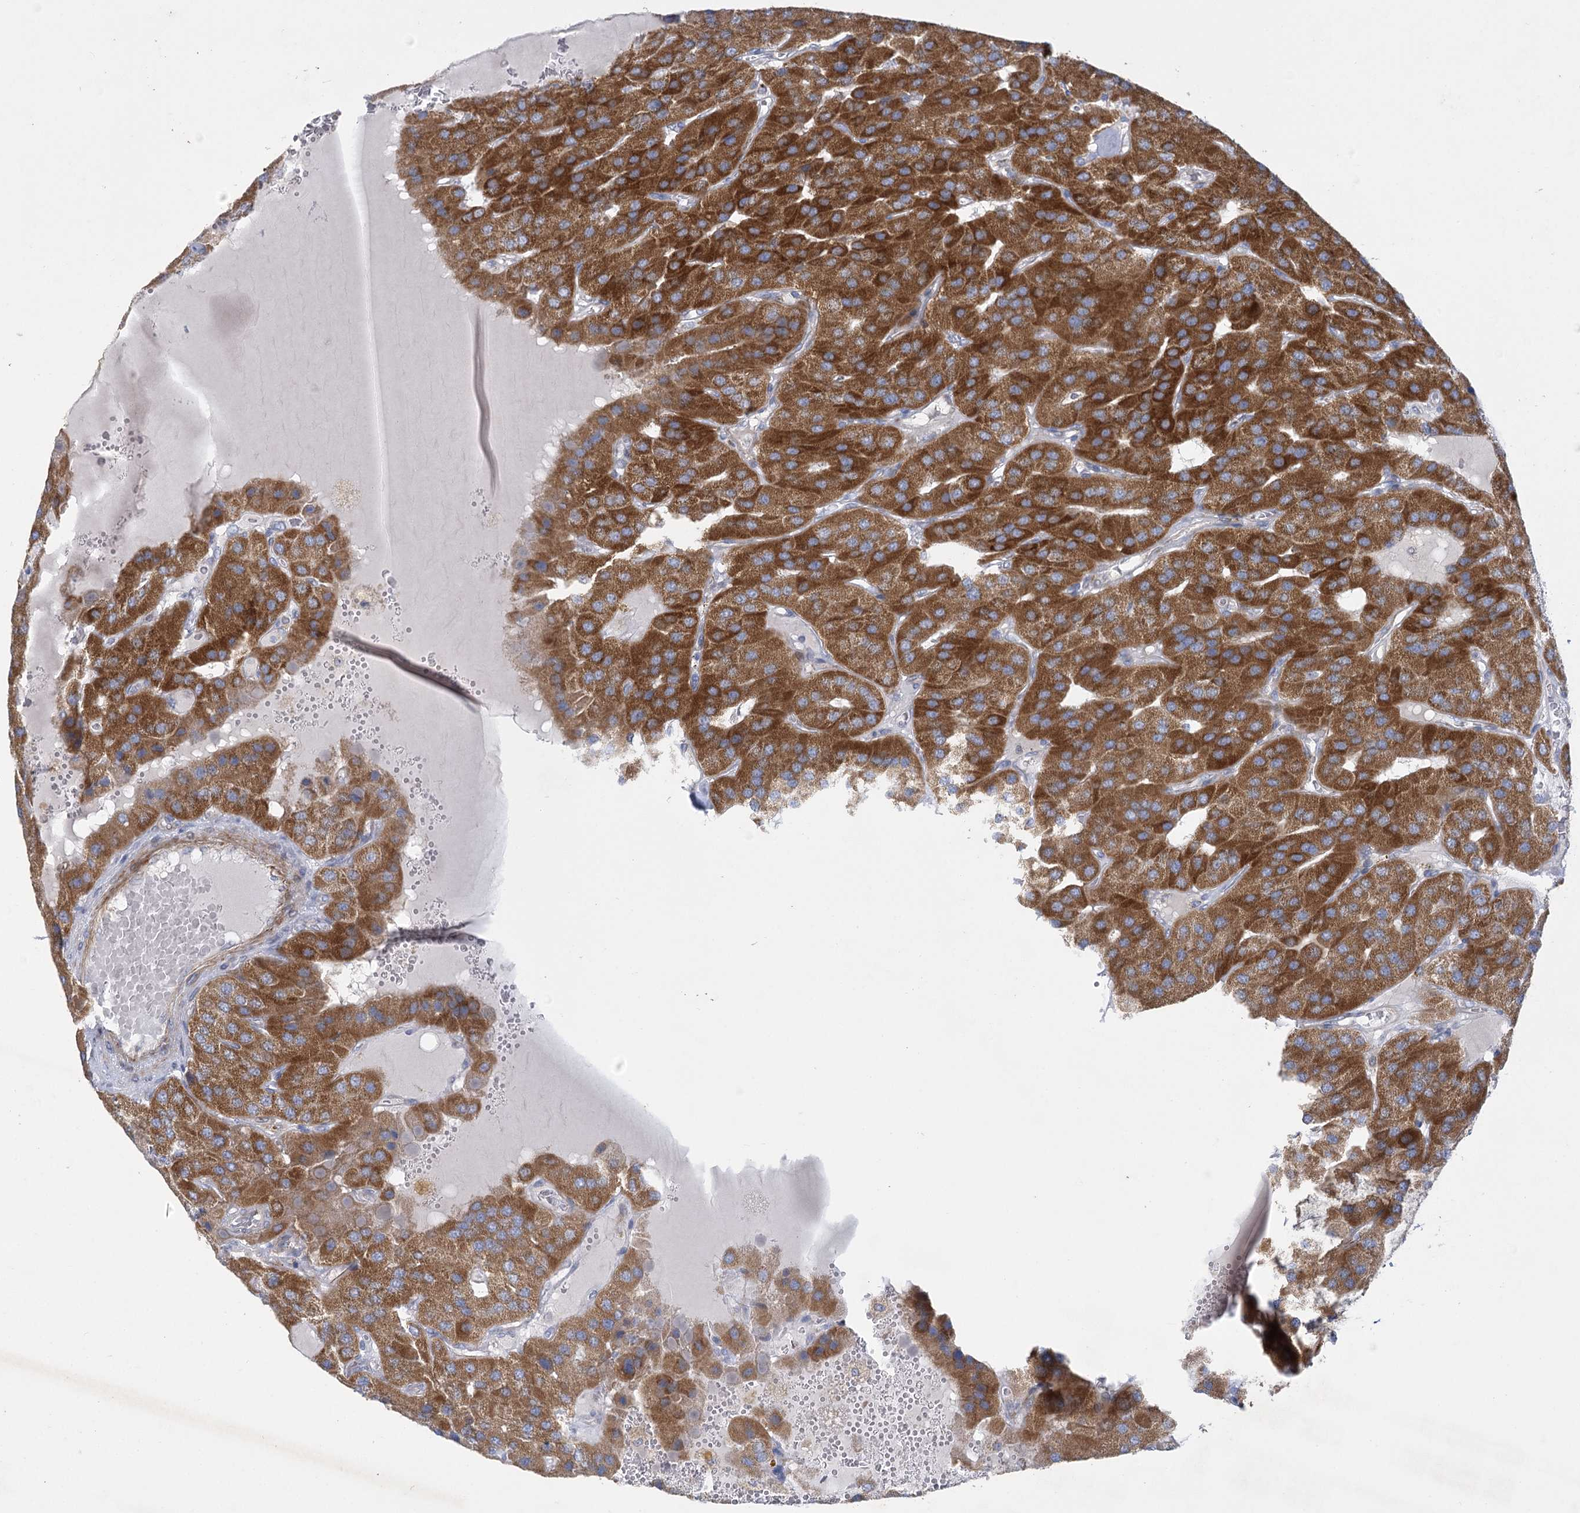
{"staining": {"intensity": "strong", "quantity": ">75%", "location": "cytoplasmic/membranous"}, "tissue": "parathyroid gland", "cell_type": "Glandular cells", "image_type": "normal", "snomed": [{"axis": "morphology", "description": "Normal tissue, NOS"}, {"axis": "morphology", "description": "Adenoma, NOS"}, {"axis": "topography", "description": "Parathyroid gland"}], "caption": "Parathyroid gland stained for a protein (brown) reveals strong cytoplasmic/membranous positive staining in approximately >75% of glandular cells.", "gene": "DHTKD1", "patient": {"sex": "female", "age": 86}}